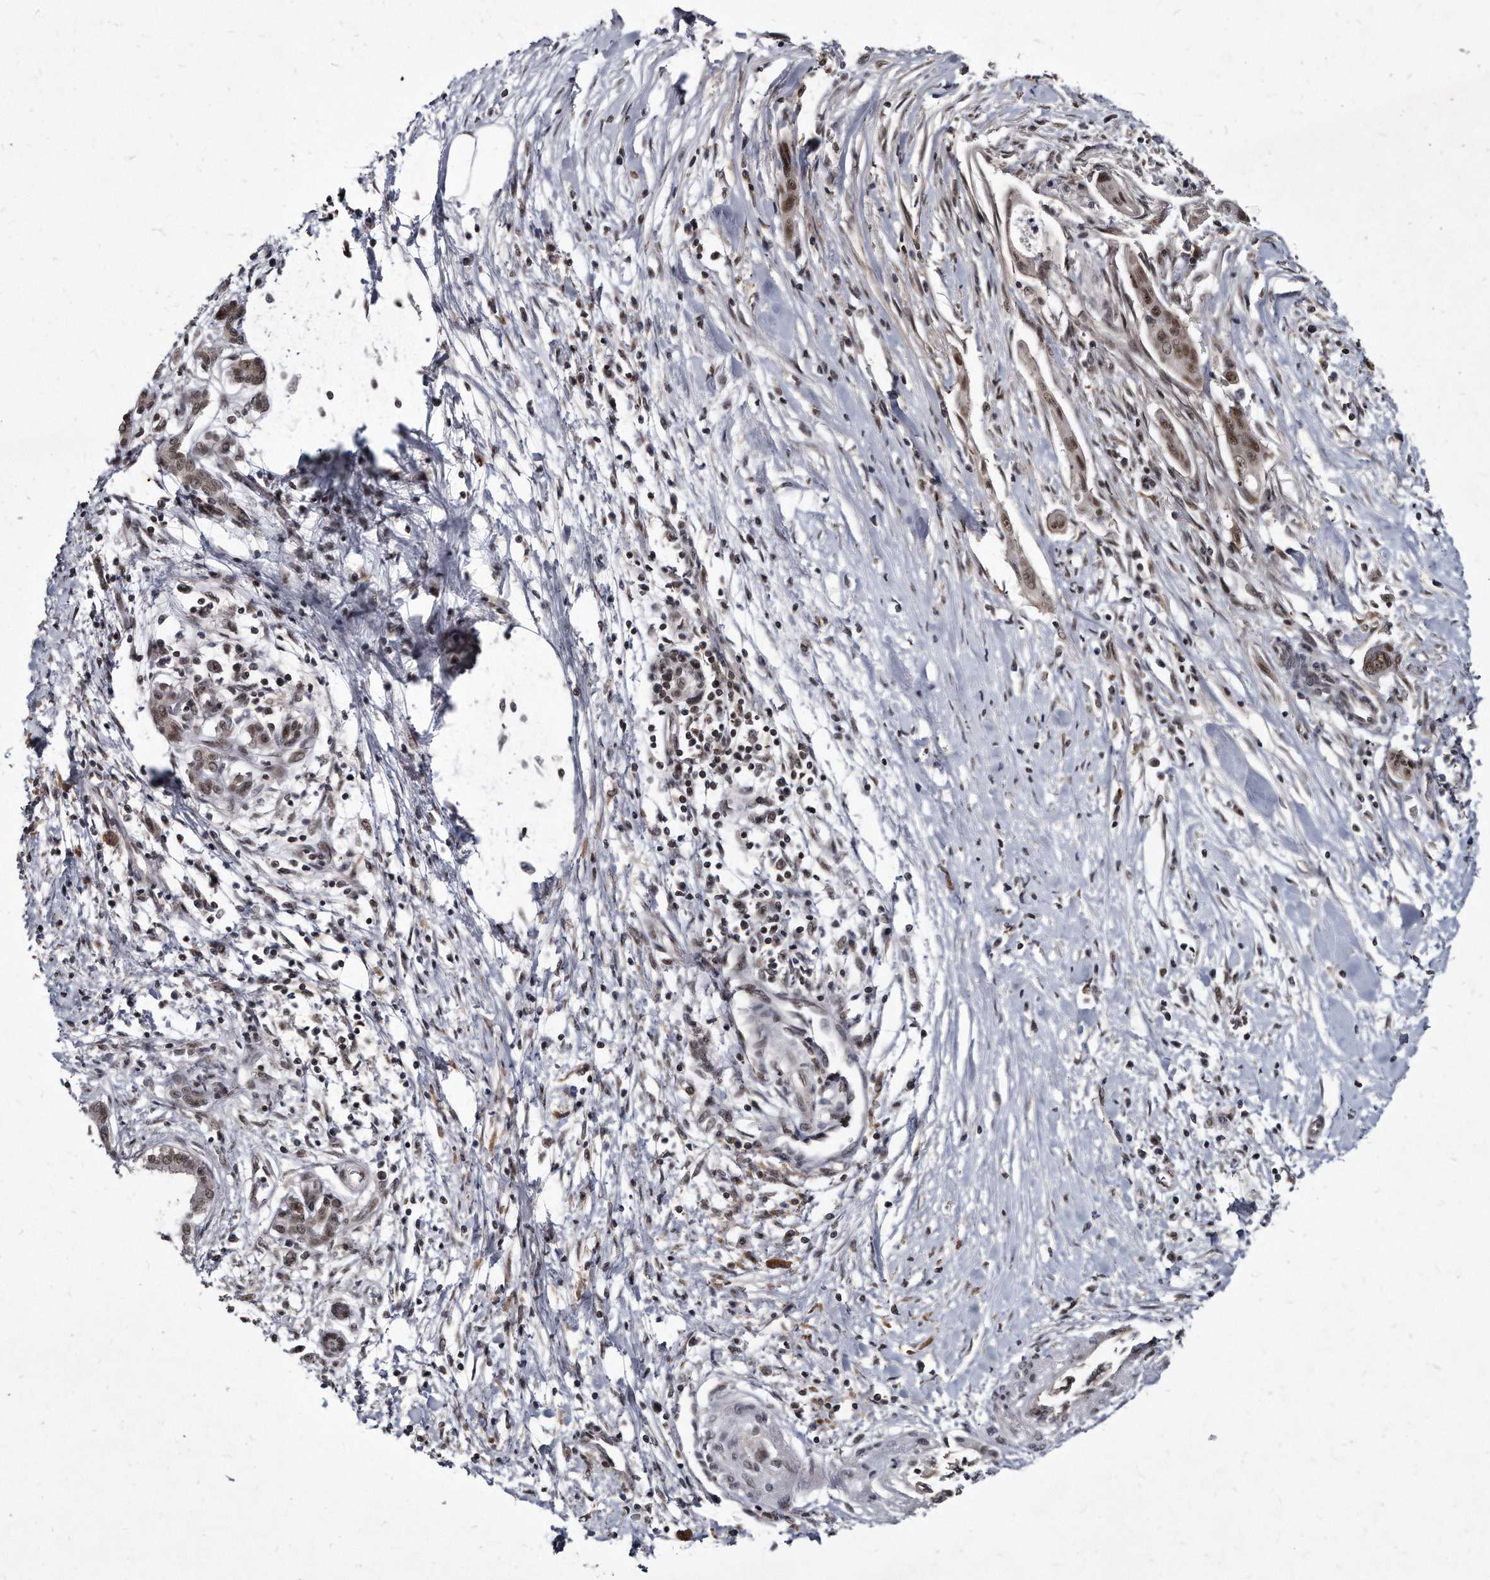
{"staining": {"intensity": "moderate", "quantity": ">75%", "location": "nuclear"}, "tissue": "pancreatic cancer", "cell_type": "Tumor cells", "image_type": "cancer", "snomed": [{"axis": "morphology", "description": "Adenocarcinoma, NOS"}, {"axis": "topography", "description": "Pancreas"}], "caption": "This photomicrograph displays immunohistochemistry (IHC) staining of human pancreatic cancer, with medium moderate nuclear staining in approximately >75% of tumor cells.", "gene": "KLHDC3", "patient": {"sex": "male", "age": 58}}